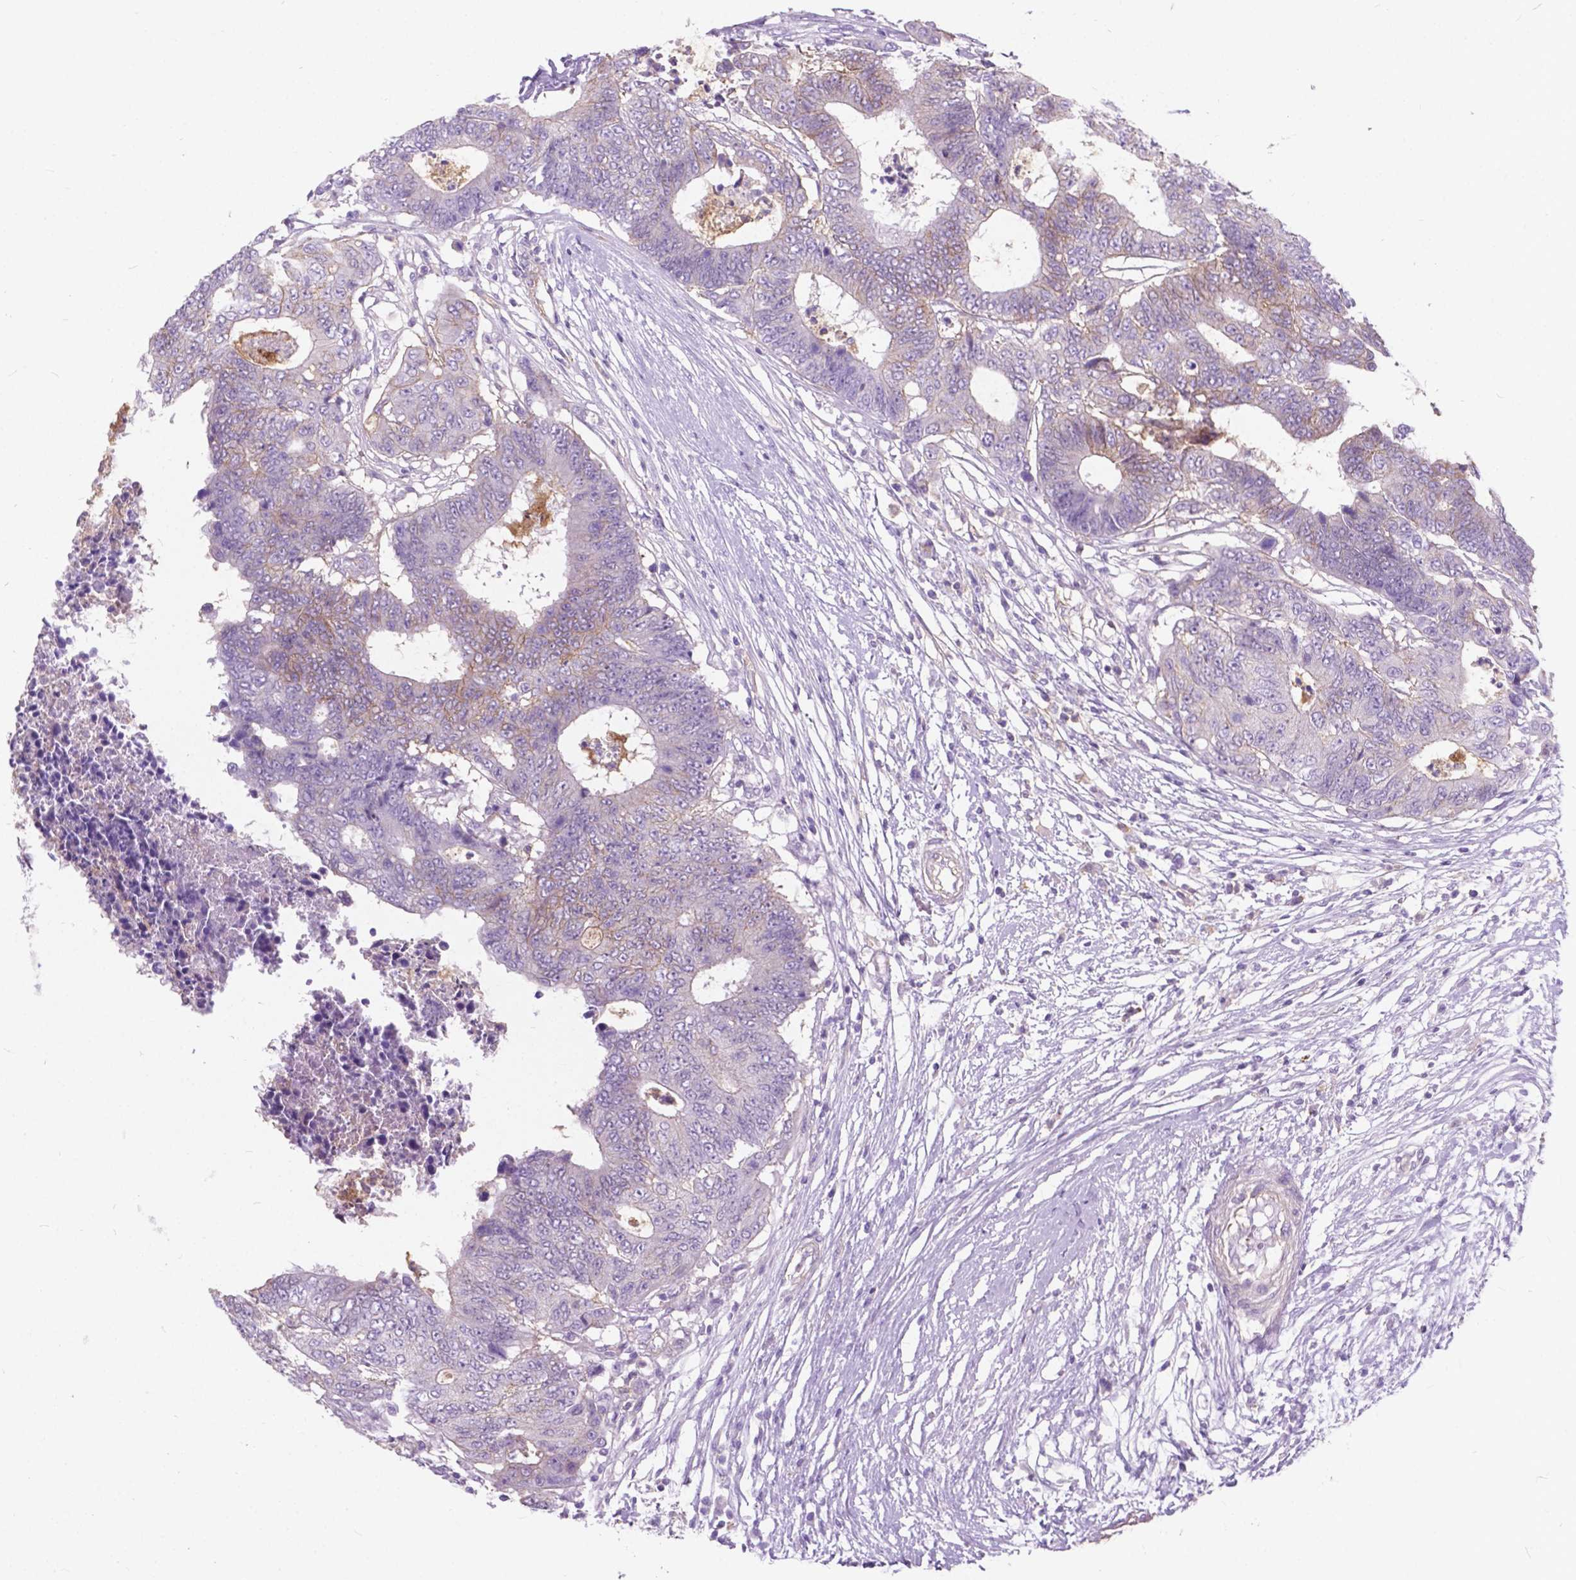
{"staining": {"intensity": "negative", "quantity": "none", "location": "none"}, "tissue": "colorectal cancer", "cell_type": "Tumor cells", "image_type": "cancer", "snomed": [{"axis": "morphology", "description": "Adenocarcinoma, NOS"}, {"axis": "topography", "description": "Colon"}], "caption": "Immunohistochemical staining of colorectal cancer exhibits no significant positivity in tumor cells.", "gene": "KIAA0040", "patient": {"sex": "female", "age": 48}}